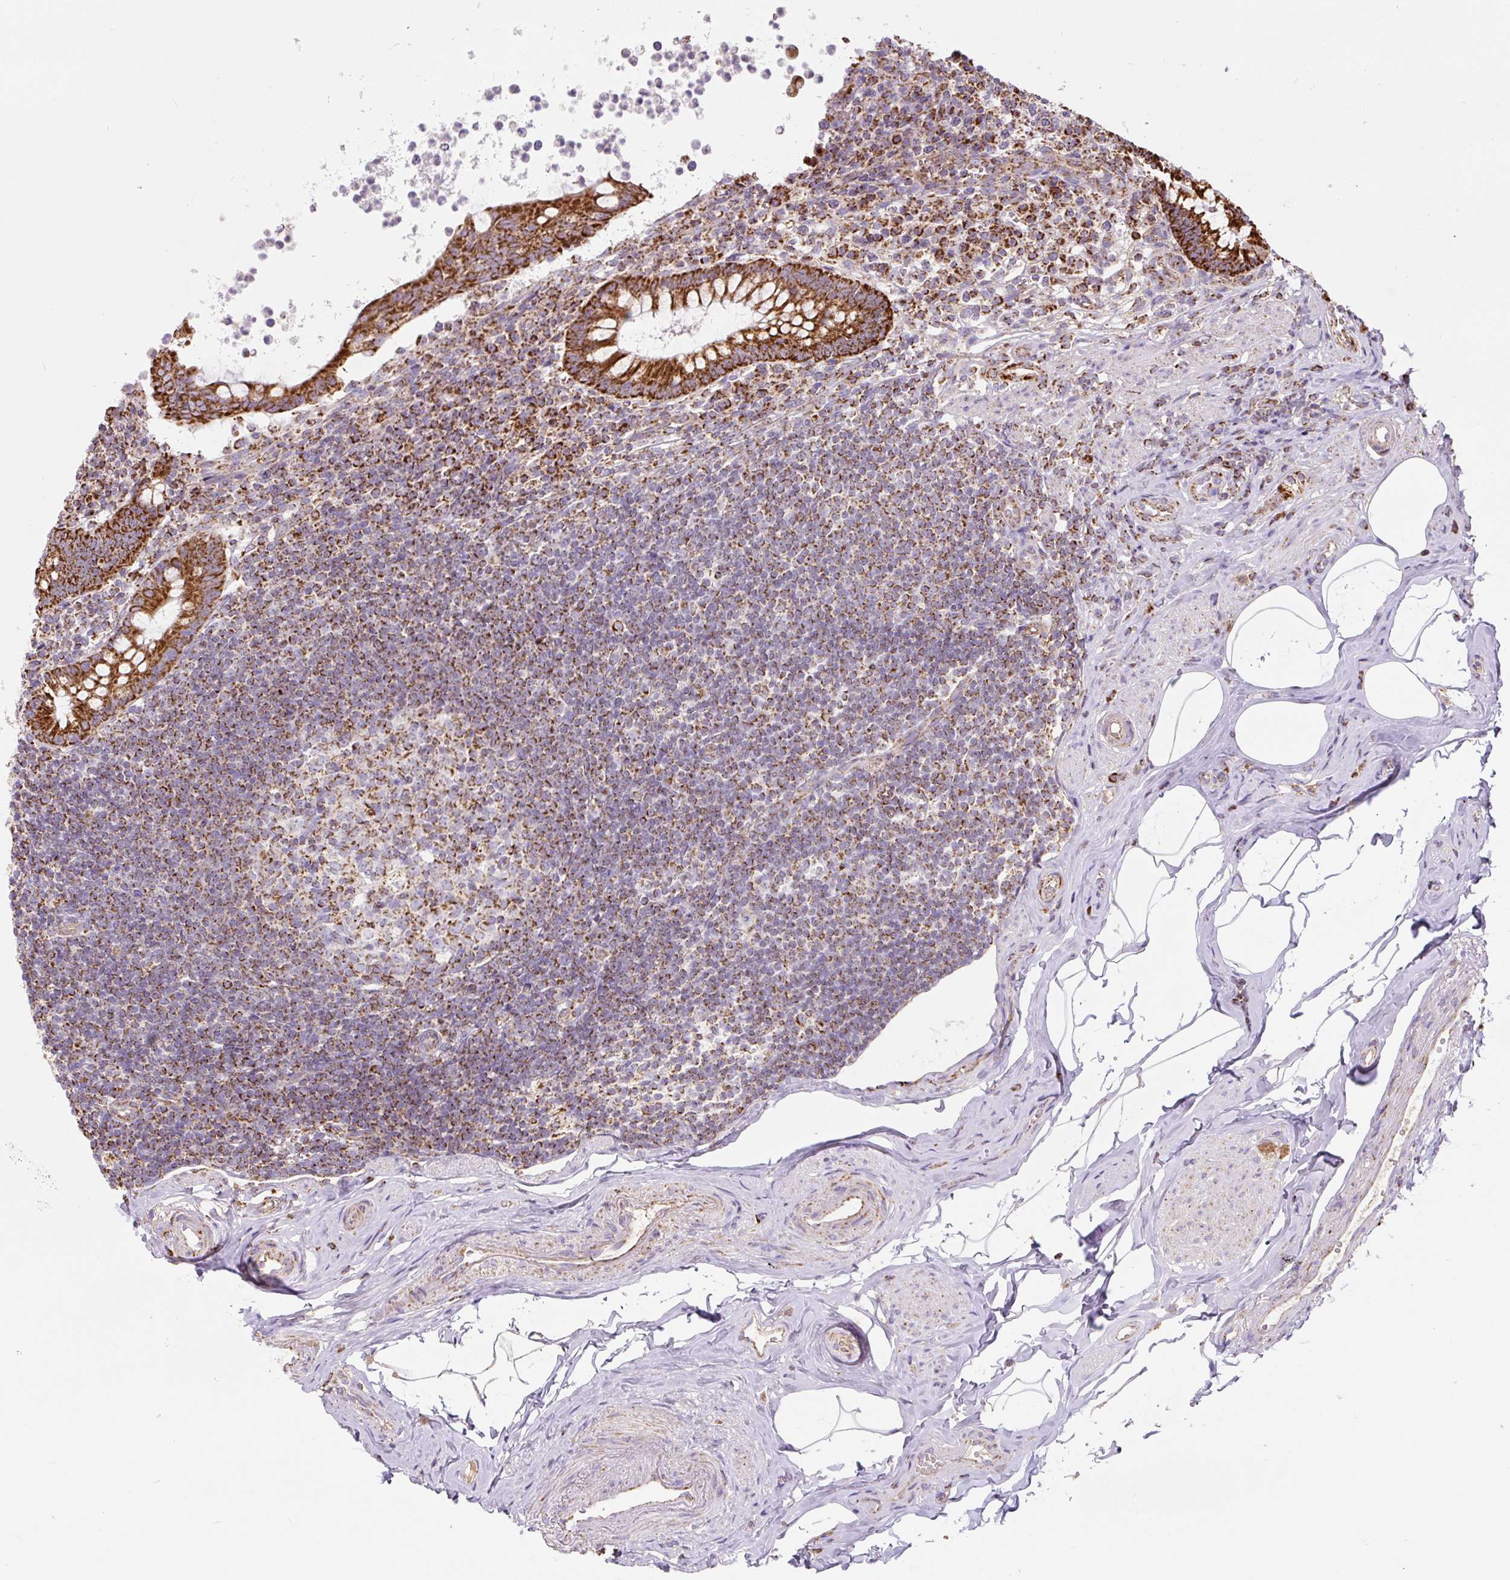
{"staining": {"intensity": "strong", "quantity": ">75%", "location": "cytoplasmic/membranous"}, "tissue": "appendix", "cell_type": "Glandular cells", "image_type": "normal", "snomed": [{"axis": "morphology", "description": "Normal tissue, NOS"}, {"axis": "topography", "description": "Appendix"}], "caption": "DAB (3,3'-diaminobenzidine) immunohistochemical staining of unremarkable appendix demonstrates strong cytoplasmic/membranous protein expression in about >75% of glandular cells. (Stains: DAB (3,3'-diaminobenzidine) in brown, nuclei in blue, Microscopy: brightfield microscopy at high magnification).", "gene": "MT", "patient": {"sex": "female", "age": 56}}